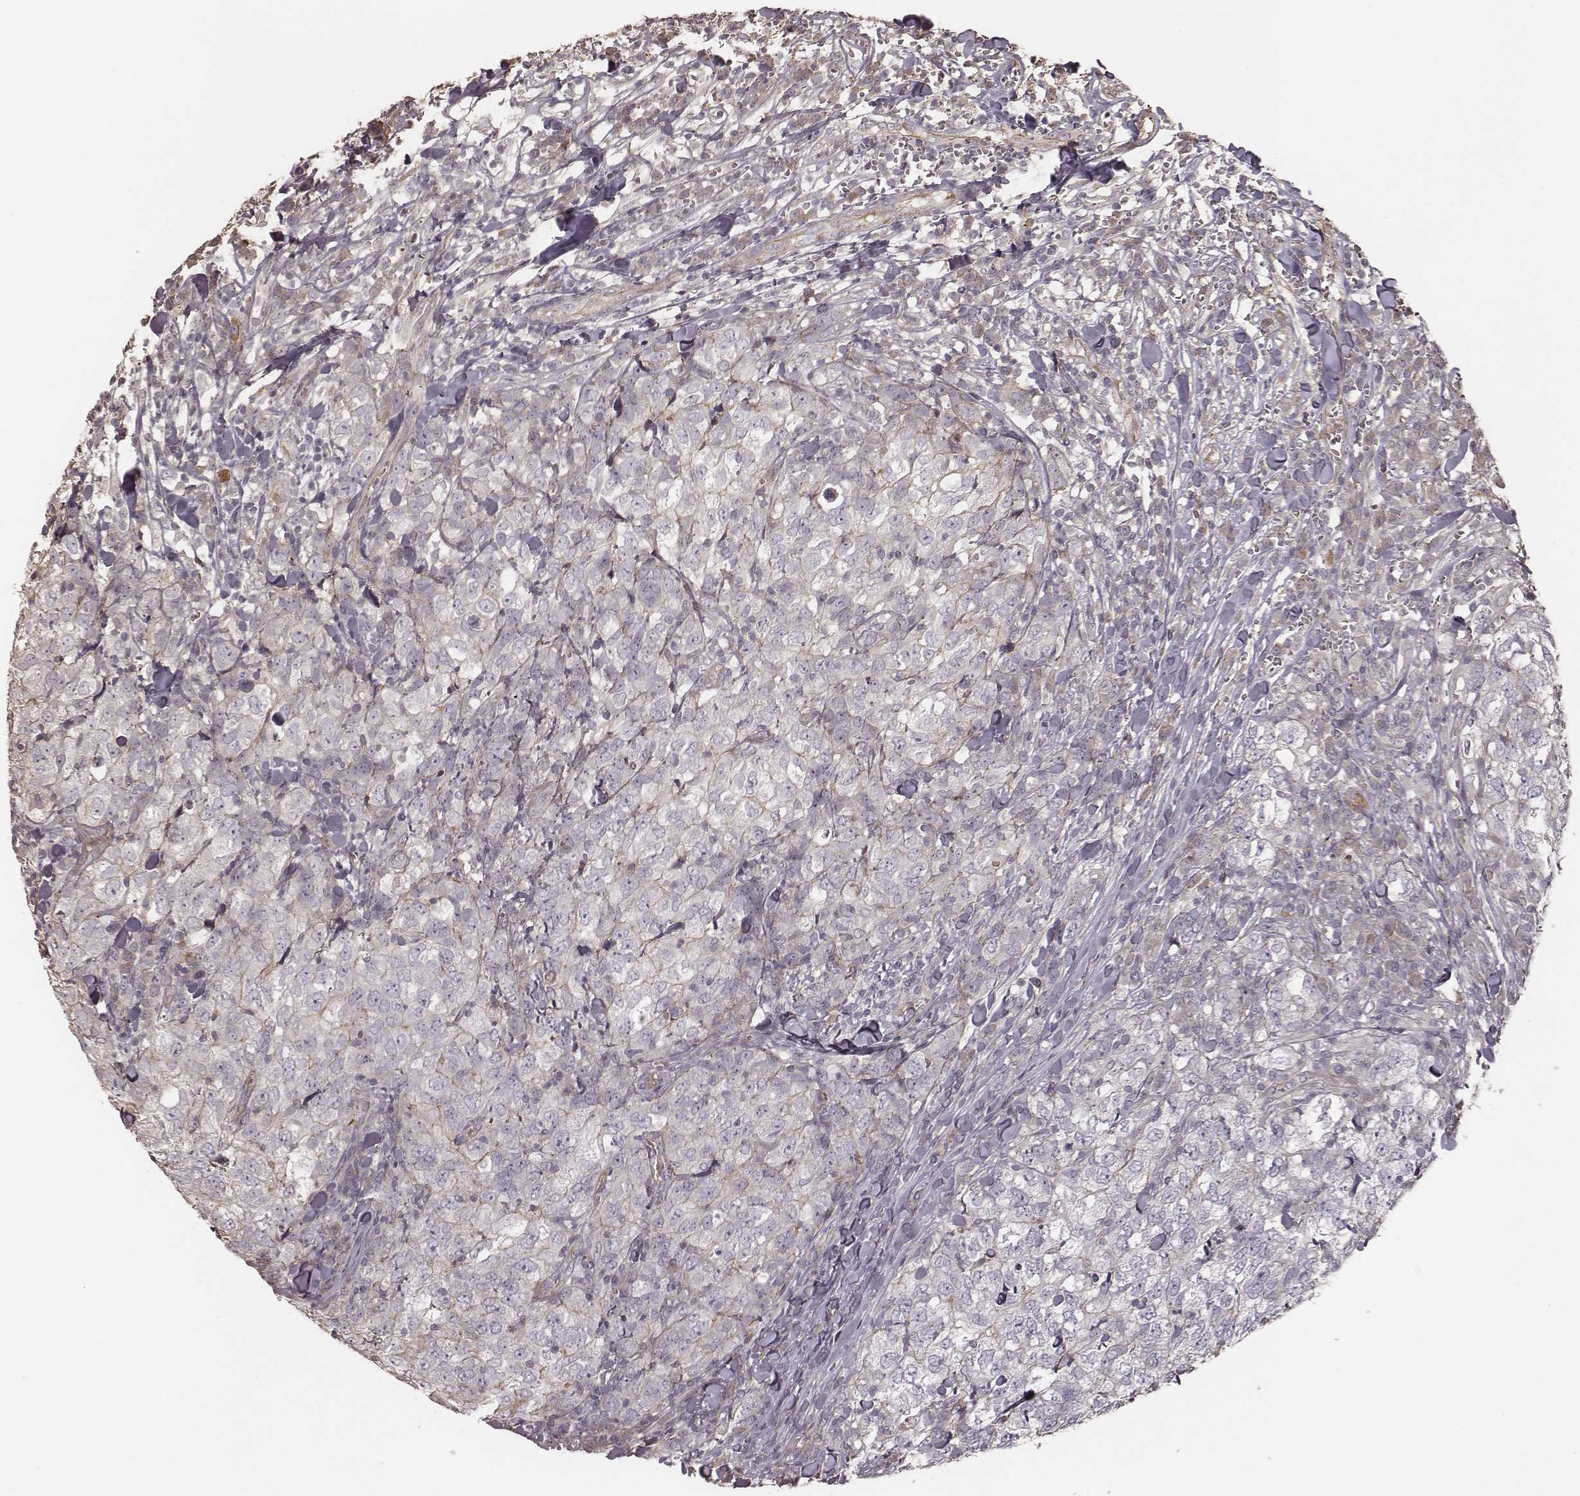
{"staining": {"intensity": "moderate", "quantity": "<25%", "location": "cytoplasmic/membranous"}, "tissue": "breast cancer", "cell_type": "Tumor cells", "image_type": "cancer", "snomed": [{"axis": "morphology", "description": "Duct carcinoma"}, {"axis": "topography", "description": "Breast"}], "caption": "The photomicrograph demonstrates staining of intraductal carcinoma (breast), revealing moderate cytoplasmic/membranous protein staining (brown color) within tumor cells.", "gene": "OTOGL", "patient": {"sex": "female", "age": 30}}